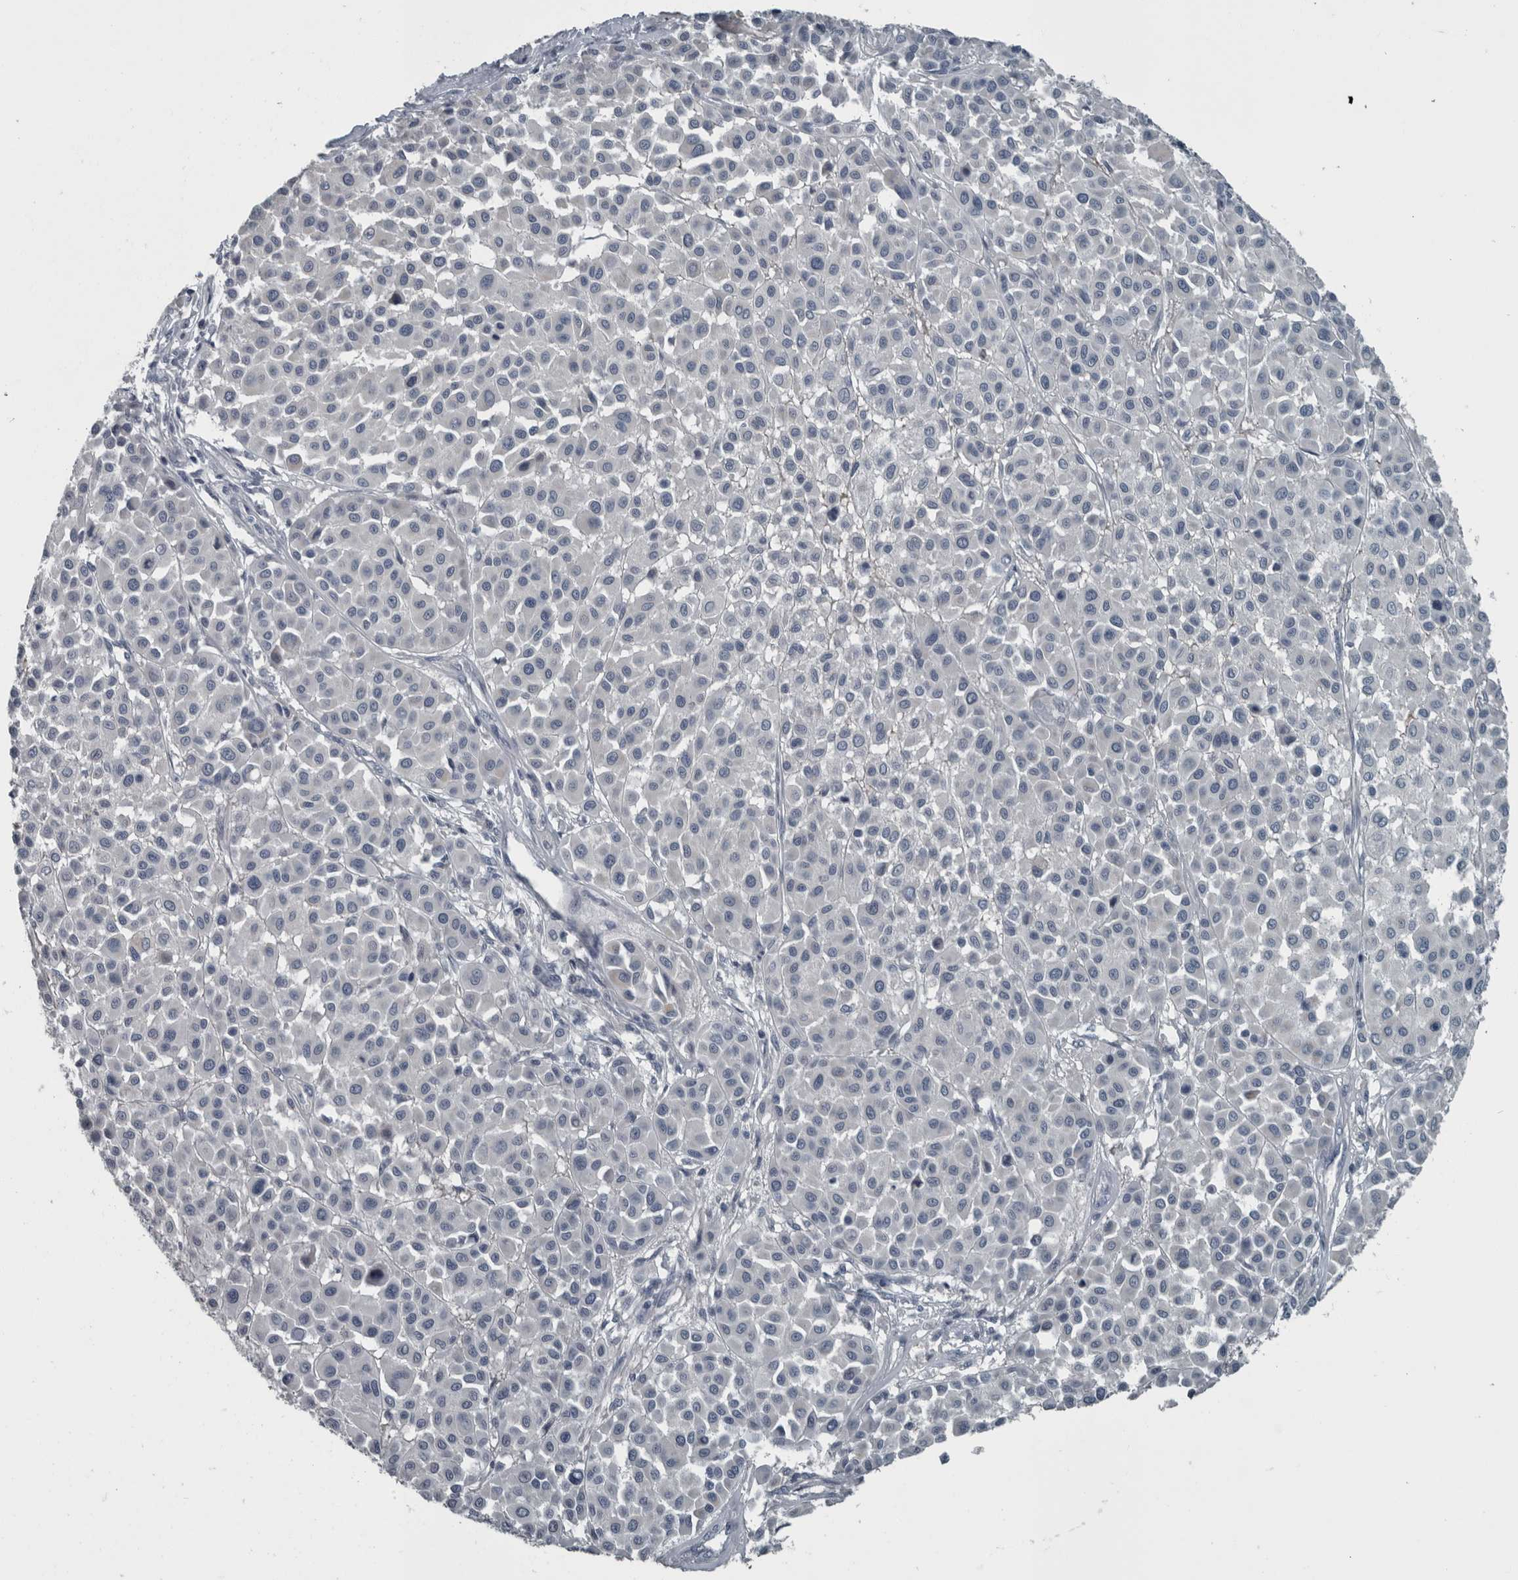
{"staining": {"intensity": "negative", "quantity": "none", "location": "none"}, "tissue": "melanoma", "cell_type": "Tumor cells", "image_type": "cancer", "snomed": [{"axis": "morphology", "description": "Malignant melanoma, Metastatic site"}, {"axis": "topography", "description": "Soft tissue"}], "caption": "High power microscopy photomicrograph of an immunohistochemistry image of melanoma, revealing no significant positivity in tumor cells.", "gene": "KRT20", "patient": {"sex": "male", "age": 41}}